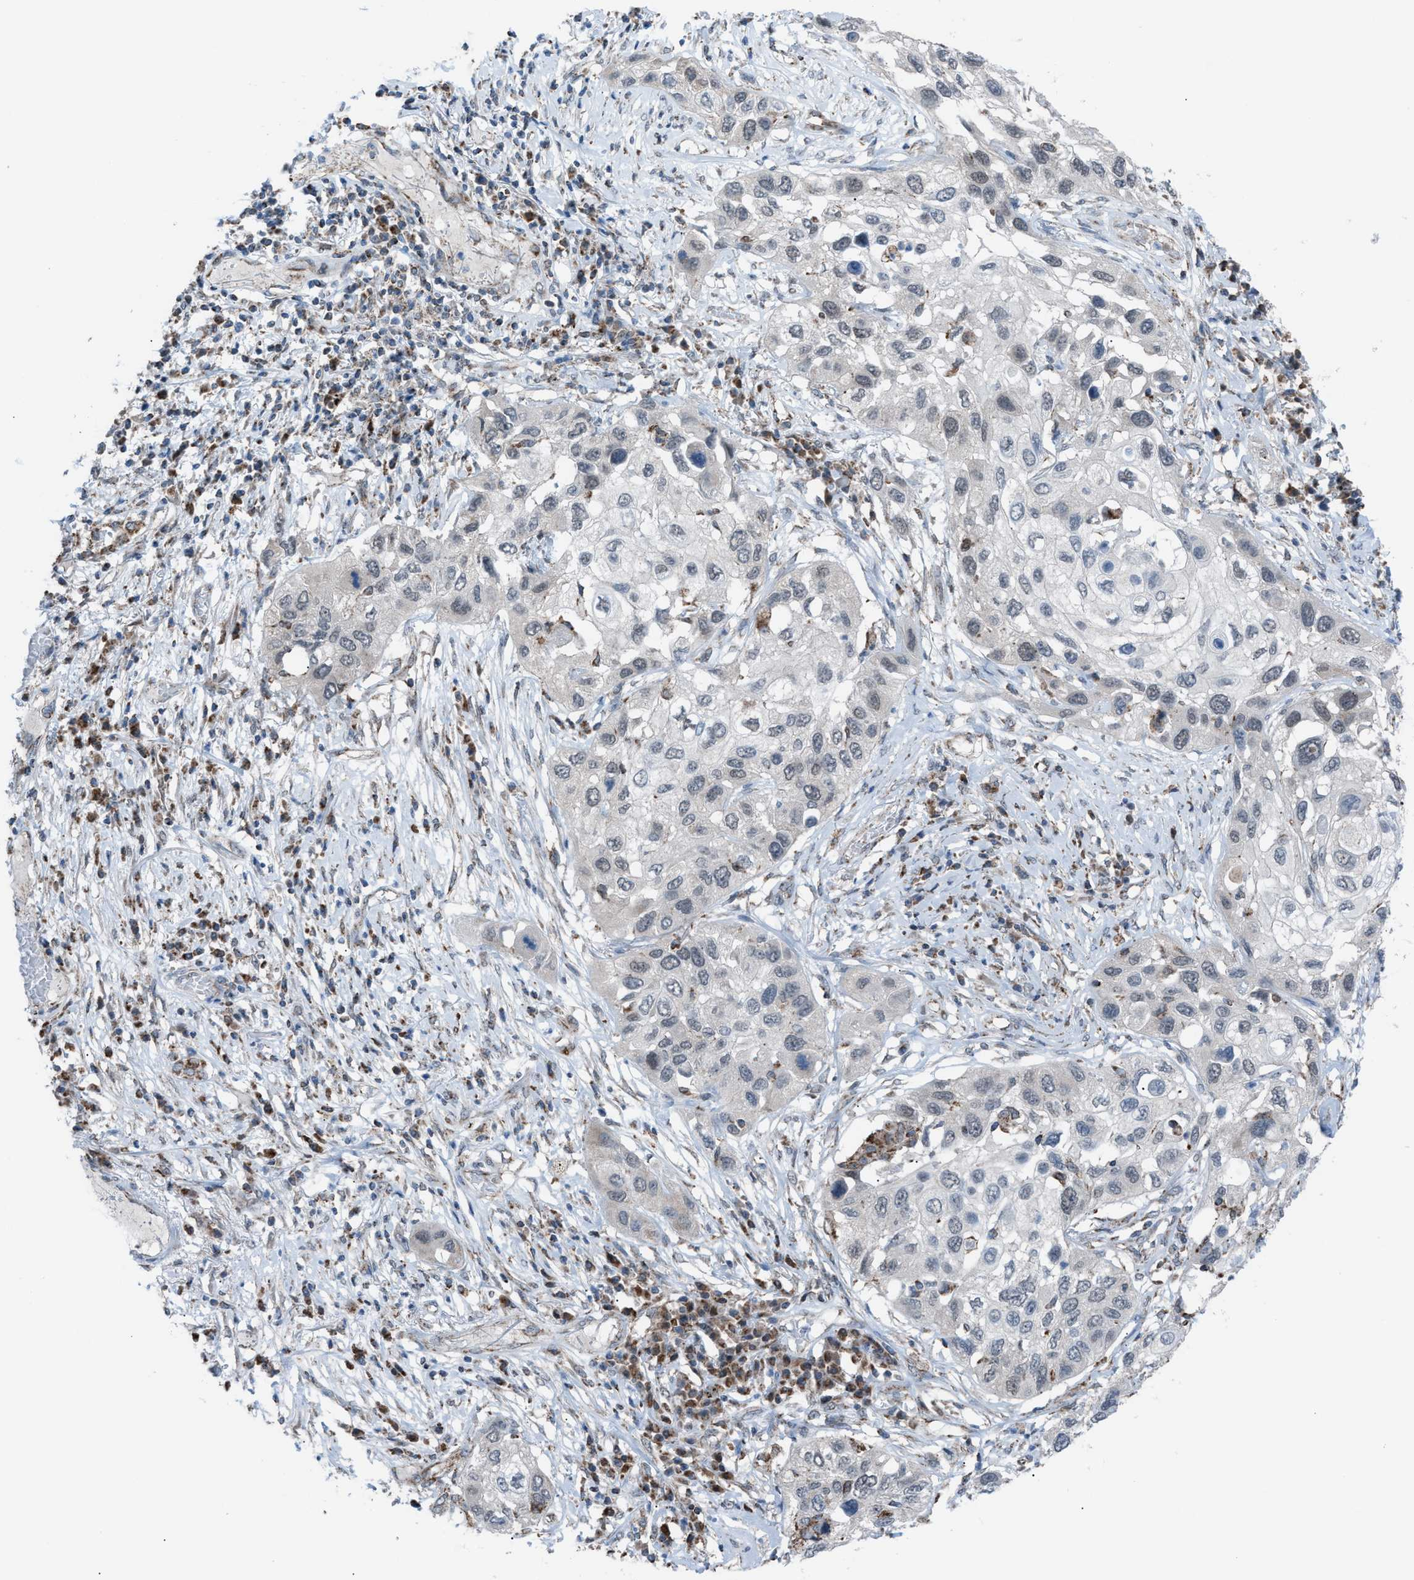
{"staining": {"intensity": "weak", "quantity": "<25%", "location": "nuclear"}, "tissue": "lung cancer", "cell_type": "Tumor cells", "image_type": "cancer", "snomed": [{"axis": "morphology", "description": "Squamous cell carcinoma, NOS"}, {"axis": "topography", "description": "Lung"}], "caption": "This is an IHC image of human squamous cell carcinoma (lung). There is no positivity in tumor cells.", "gene": "SRM", "patient": {"sex": "male", "age": 71}}